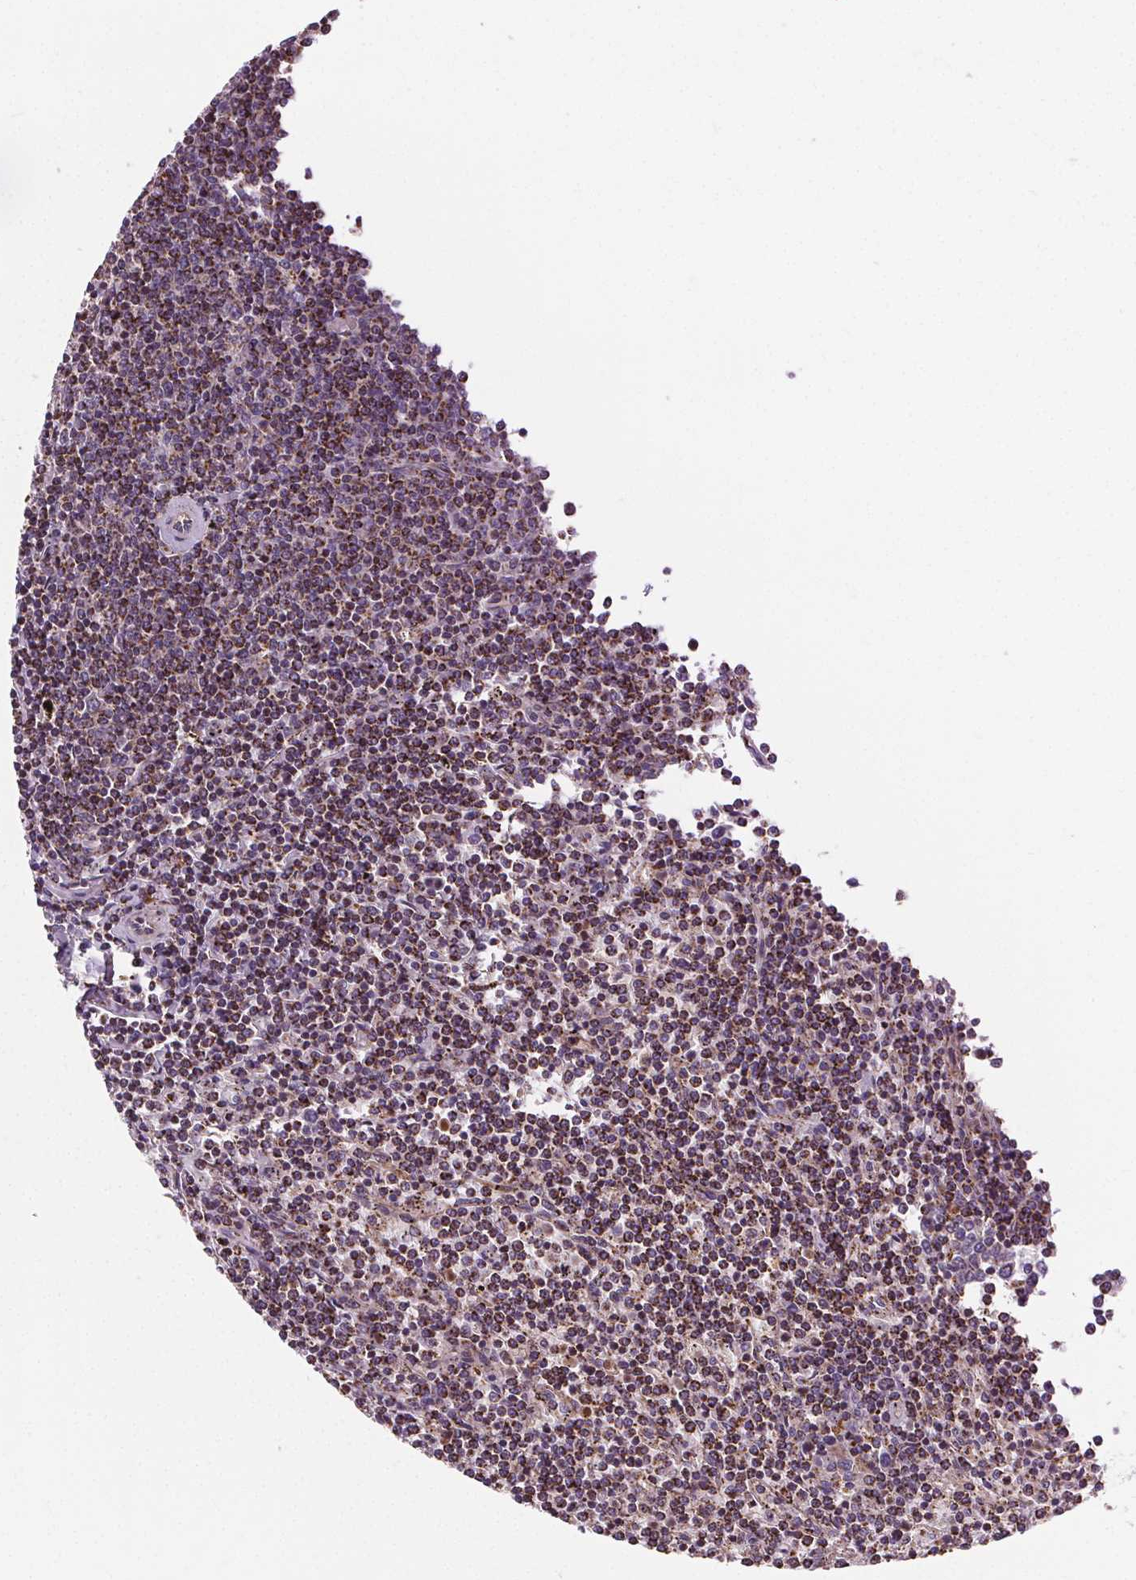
{"staining": {"intensity": "strong", "quantity": ">75%", "location": "cytoplasmic/membranous"}, "tissue": "lymphoma", "cell_type": "Tumor cells", "image_type": "cancer", "snomed": [{"axis": "morphology", "description": "Malignant lymphoma, non-Hodgkin's type, Low grade"}, {"axis": "topography", "description": "Spleen"}], "caption": "Malignant lymphoma, non-Hodgkin's type (low-grade) stained with immunohistochemistry (IHC) shows strong cytoplasmic/membranous staining in approximately >75% of tumor cells.", "gene": "GOLT1B", "patient": {"sex": "female", "age": 50}}